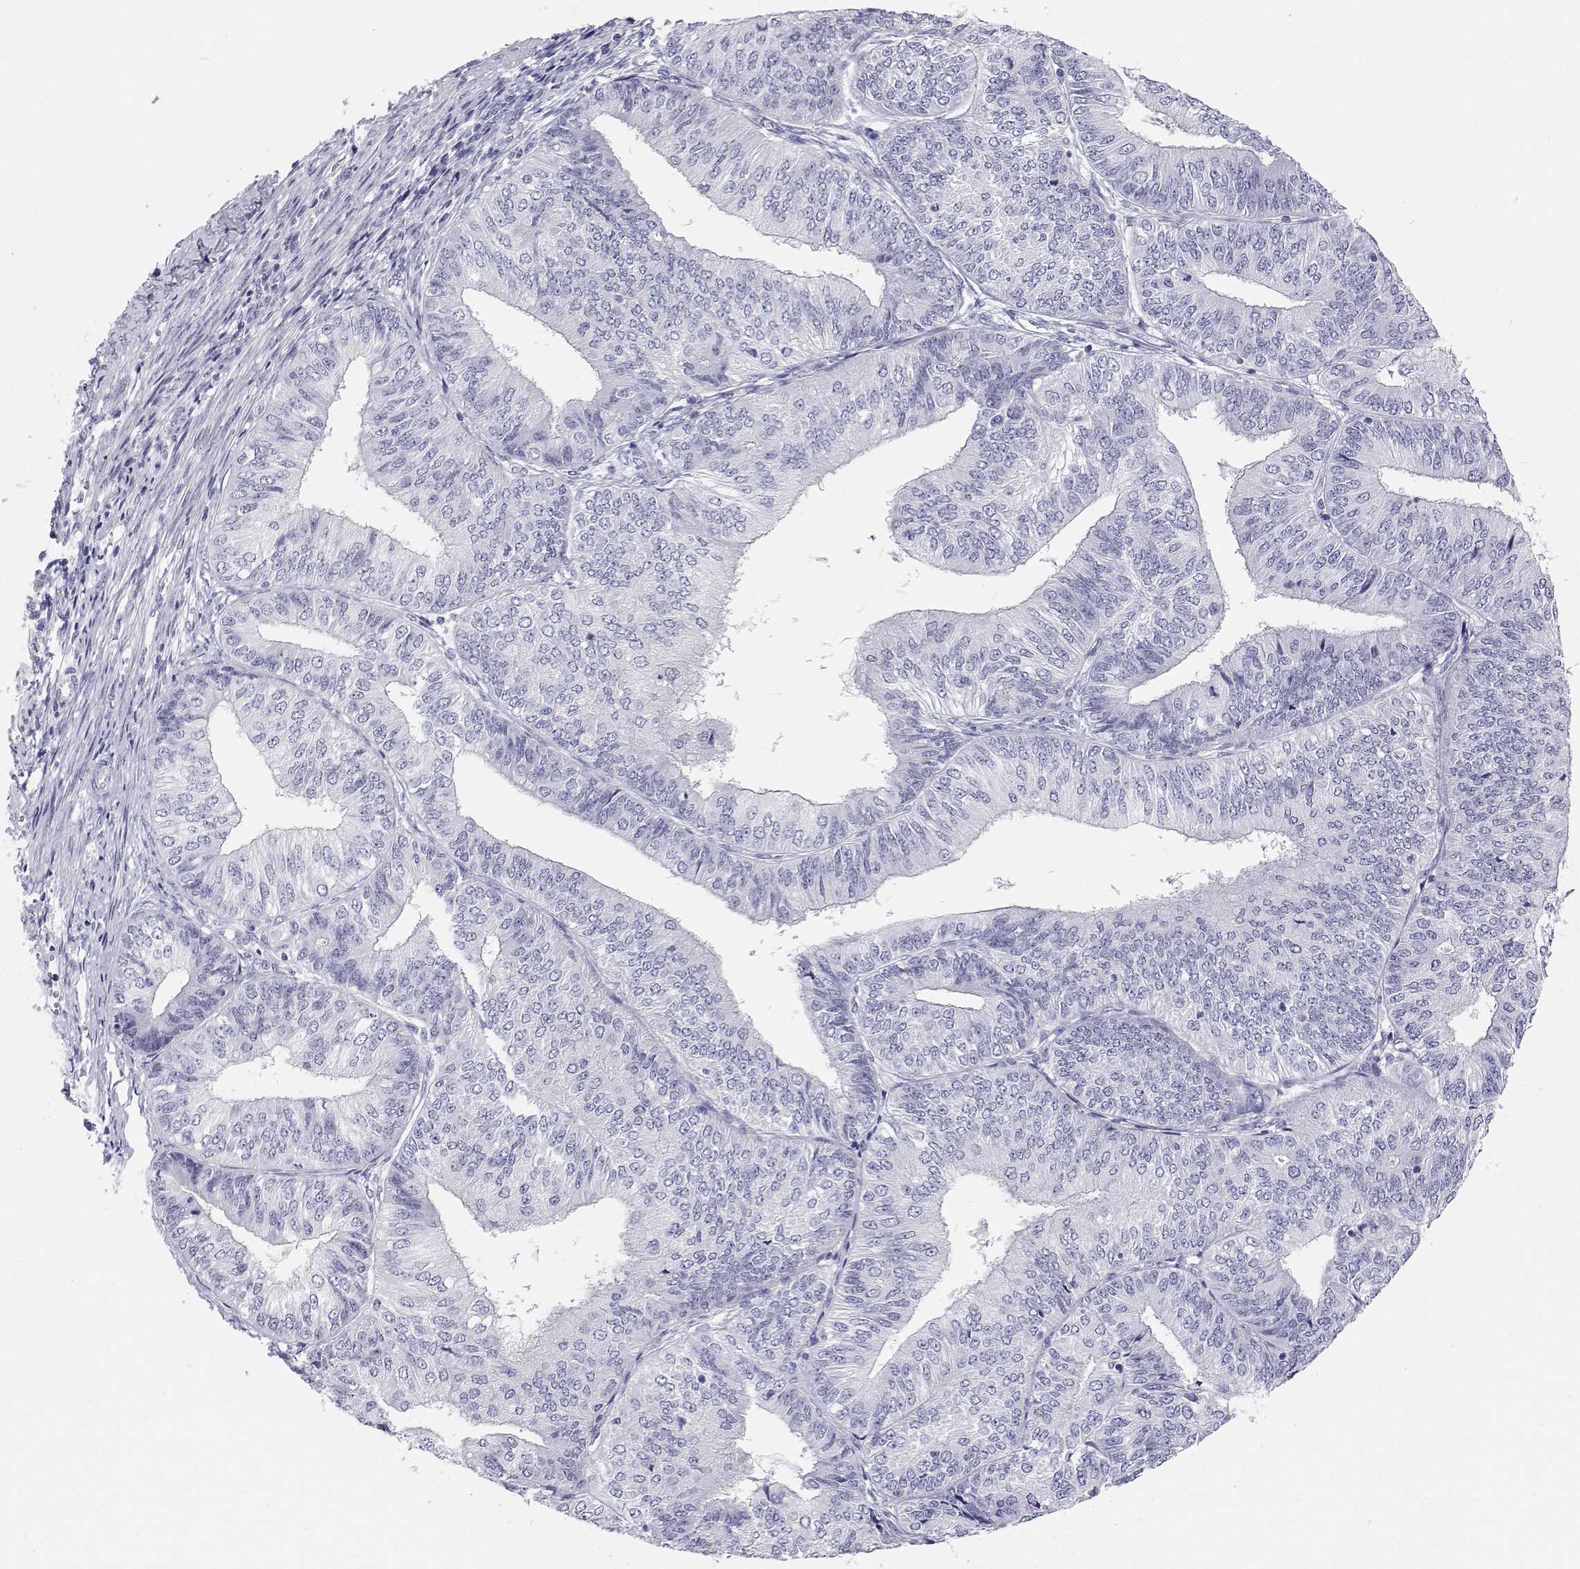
{"staining": {"intensity": "negative", "quantity": "none", "location": "none"}, "tissue": "endometrial cancer", "cell_type": "Tumor cells", "image_type": "cancer", "snomed": [{"axis": "morphology", "description": "Adenocarcinoma, NOS"}, {"axis": "topography", "description": "Endometrium"}], "caption": "Immunohistochemistry (IHC) image of neoplastic tissue: human endometrial adenocarcinoma stained with DAB (3,3'-diaminobenzidine) reveals no significant protein positivity in tumor cells. (Stains: DAB (3,3'-diaminobenzidine) immunohistochemistry (IHC) with hematoxylin counter stain, Microscopy: brightfield microscopy at high magnification).", "gene": "BHMT", "patient": {"sex": "female", "age": 58}}